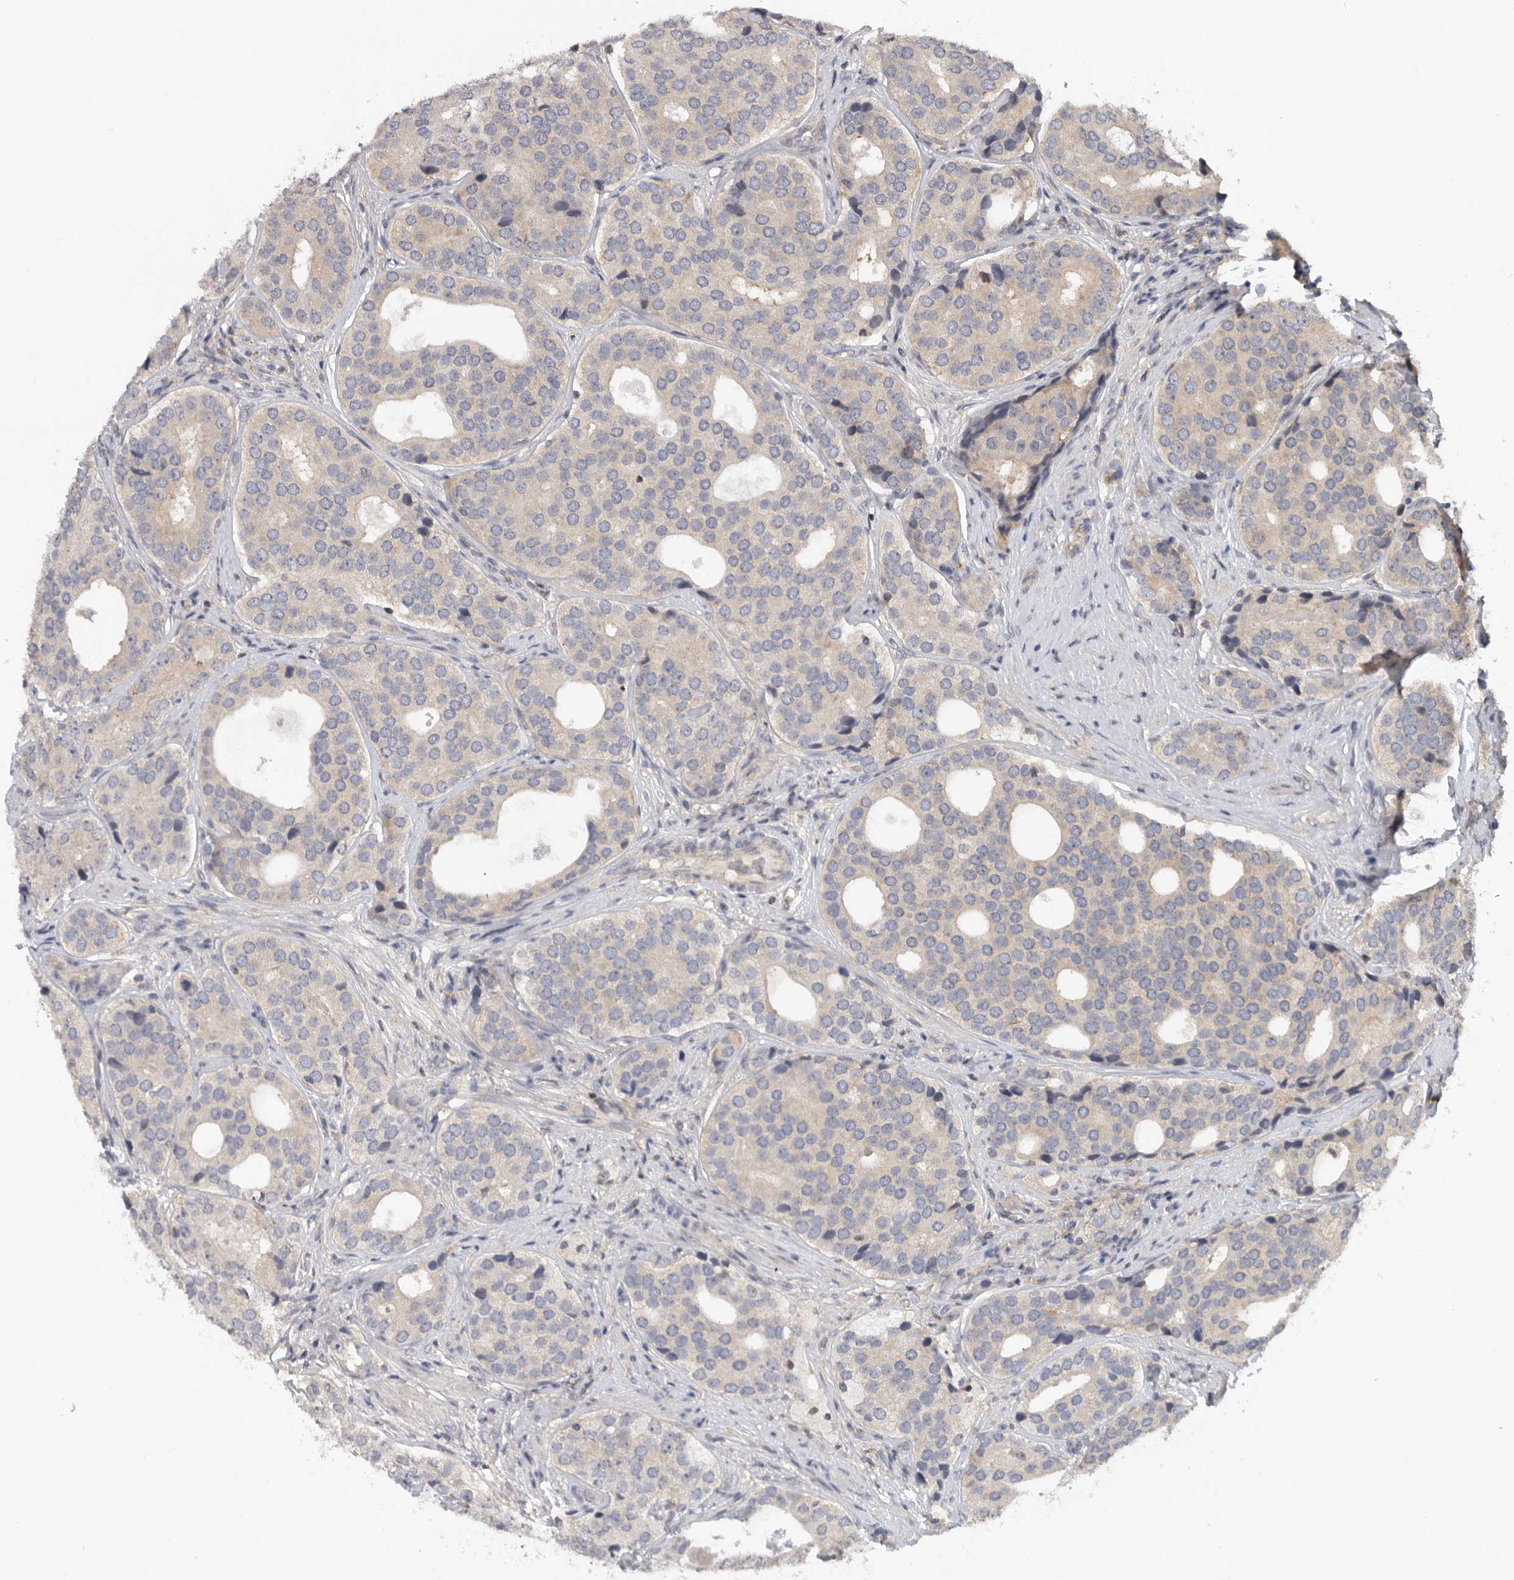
{"staining": {"intensity": "weak", "quantity": "<25%", "location": "cytoplasmic/membranous"}, "tissue": "prostate cancer", "cell_type": "Tumor cells", "image_type": "cancer", "snomed": [{"axis": "morphology", "description": "Adenocarcinoma, High grade"}, {"axis": "topography", "description": "Prostate"}], "caption": "DAB (3,3'-diaminobenzidine) immunohistochemical staining of adenocarcinoma (high-grade) (prostate) displays no significant staining in tumor cells.", "gene": "KLK5", "patient": {"sex": "male", "age": 56}}